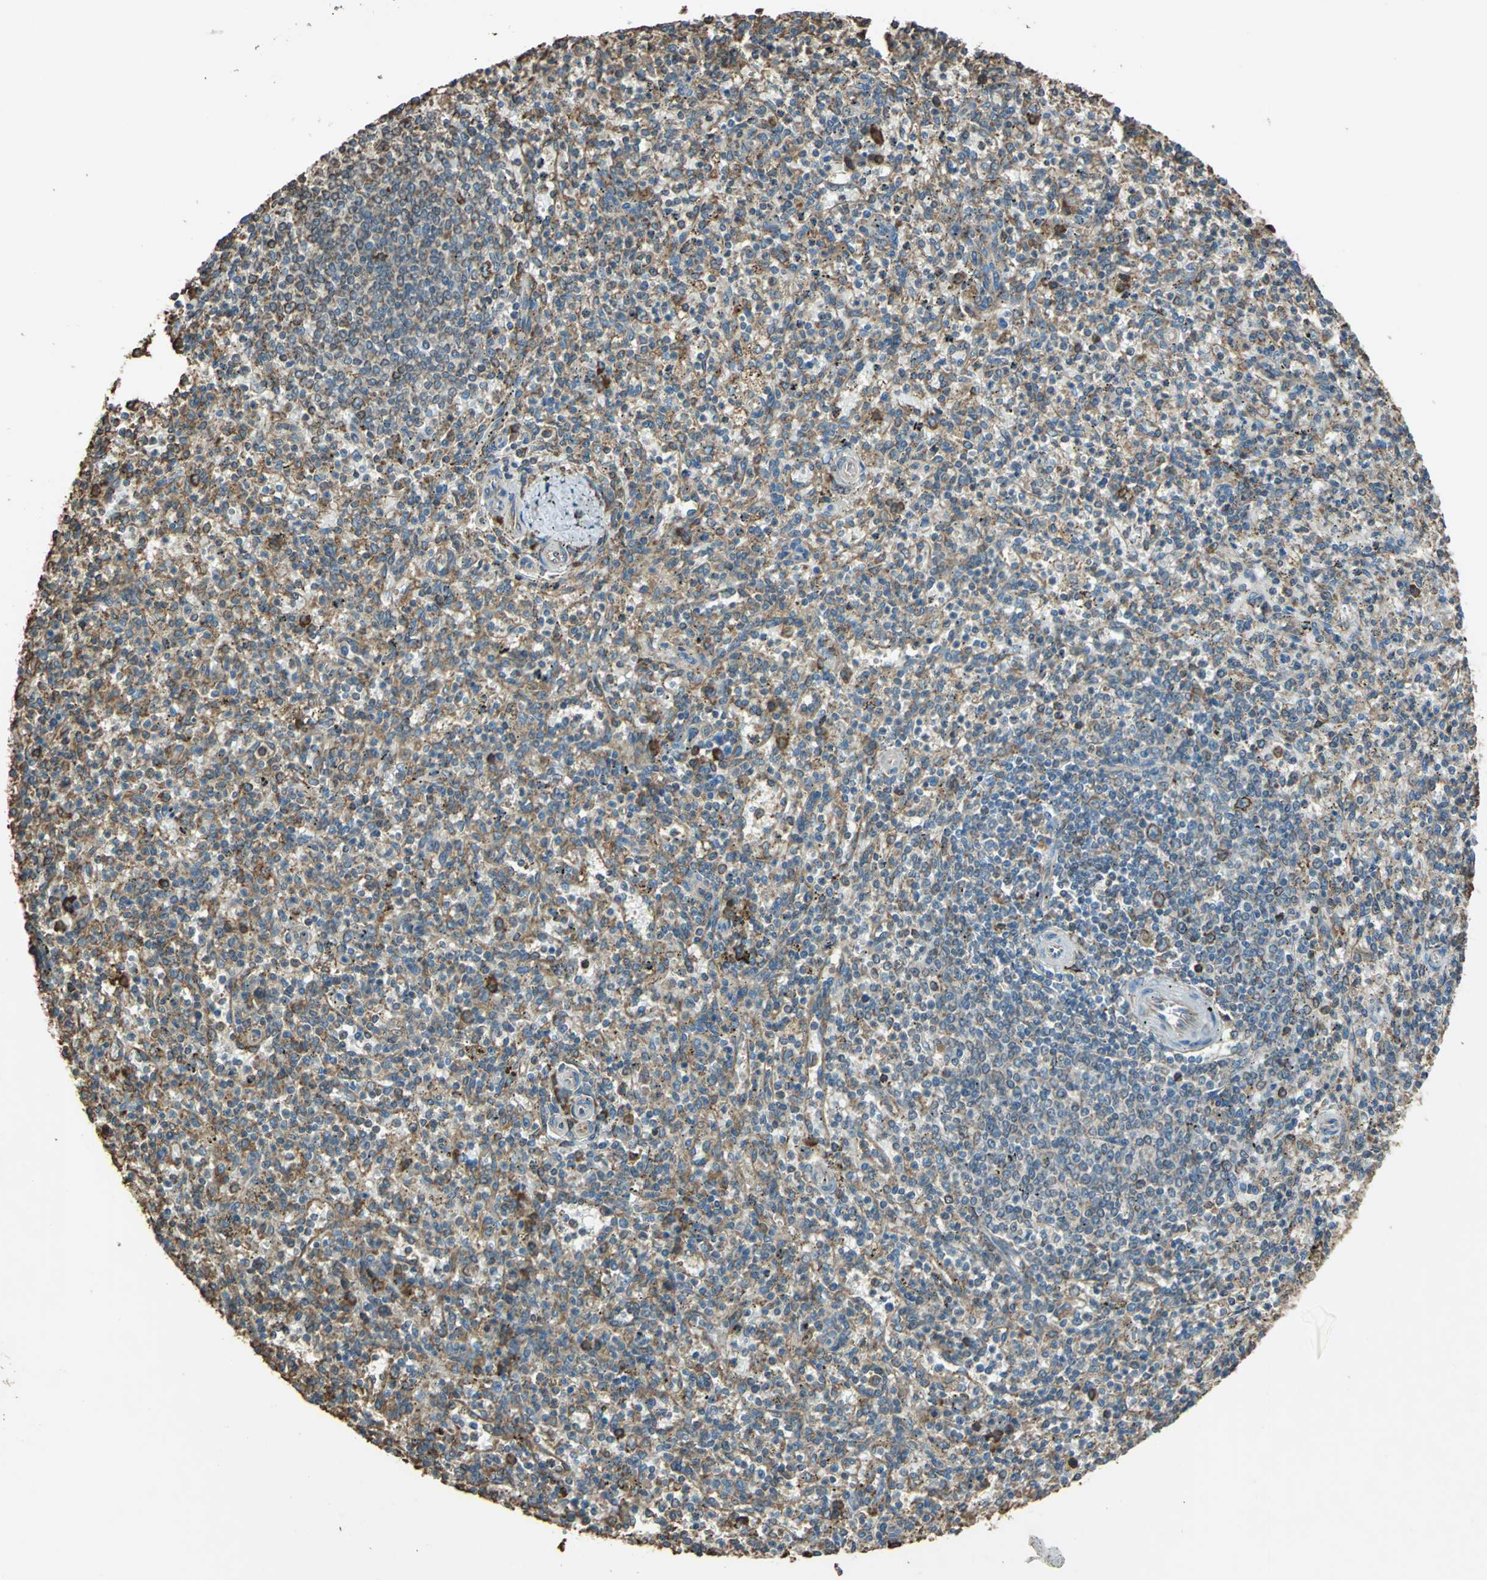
{"staining": {"intensity": "moderate", "quantity": ">75%", "location": "cytoplasmic/membranous"}, "tissue": "spleen", "cell_type": "Cells in red pulp", "image_type": "normal", "snomed": [{"axis": "morphology", "description": "Normal tissue, NOS"}, {"axis": "topography", "description": "Spleen"}], "caption": "Immunohistochemical staining of unremarkable human spleen shows moderate cytoplasmic/membranous protein expression in about >75% of cells in red pulp.", "gene": "GPANK1", "patient": {"sex": "male", "age": 72}}